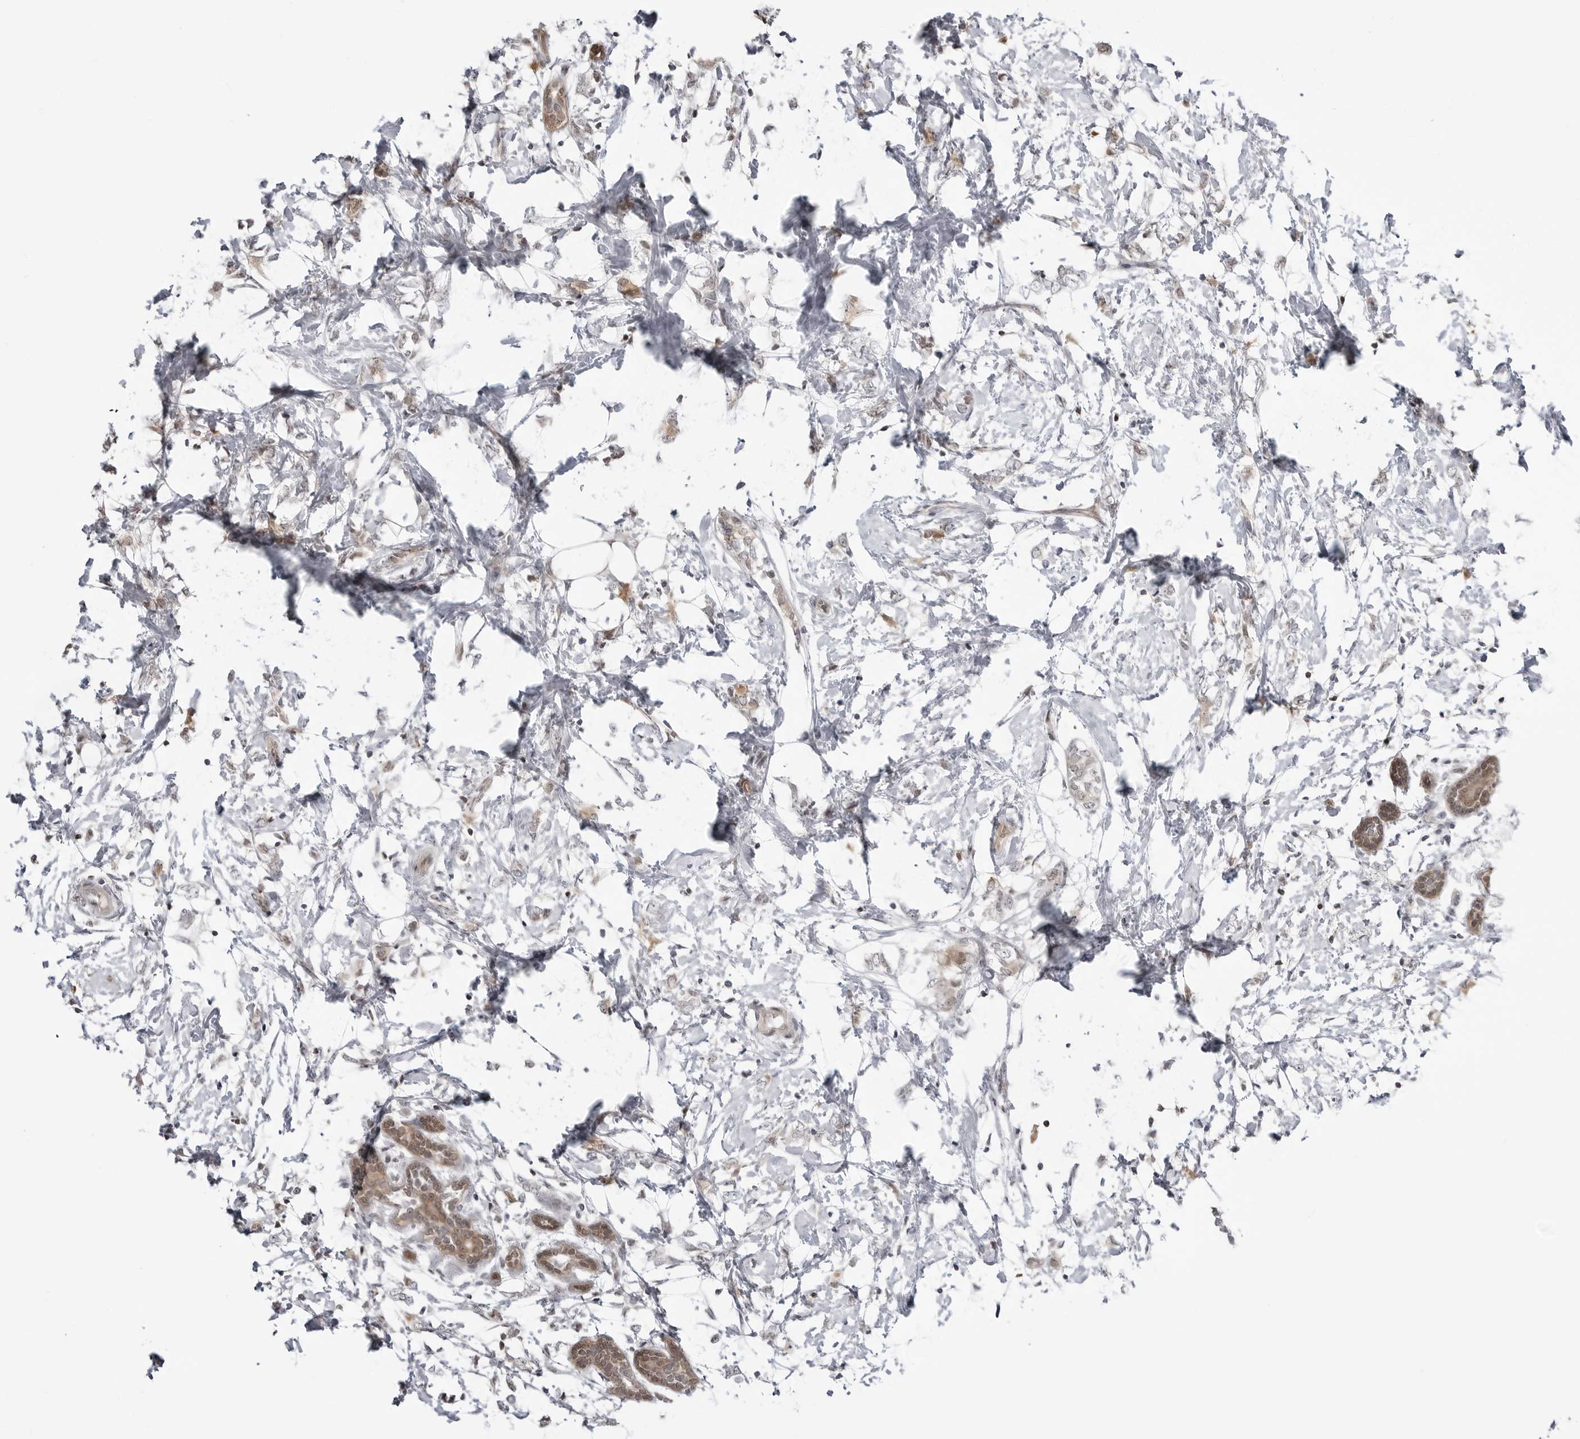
{"staining": {"intensity": "negative", "quantity": "none", "location": "none"}, "tissue": "breast cancer", "cell_type": "Tumor cells", "image_type": "cancer", "snomed": [{"axis": "morphology", "description": "Normal tissue, NOS"}, {"axis": "morphology", "description": "Lobular carcinoma"}, {"axis": "topography", "description": "Breast"}], "caption": "High power microscopy histopathology image of an IHC histopathology image of breast cancer (lobular carcinoma), revealing no significant expression in tumor cells.", "gene": "YWHAG", "patient": {"sex": "female", "age": 47}}